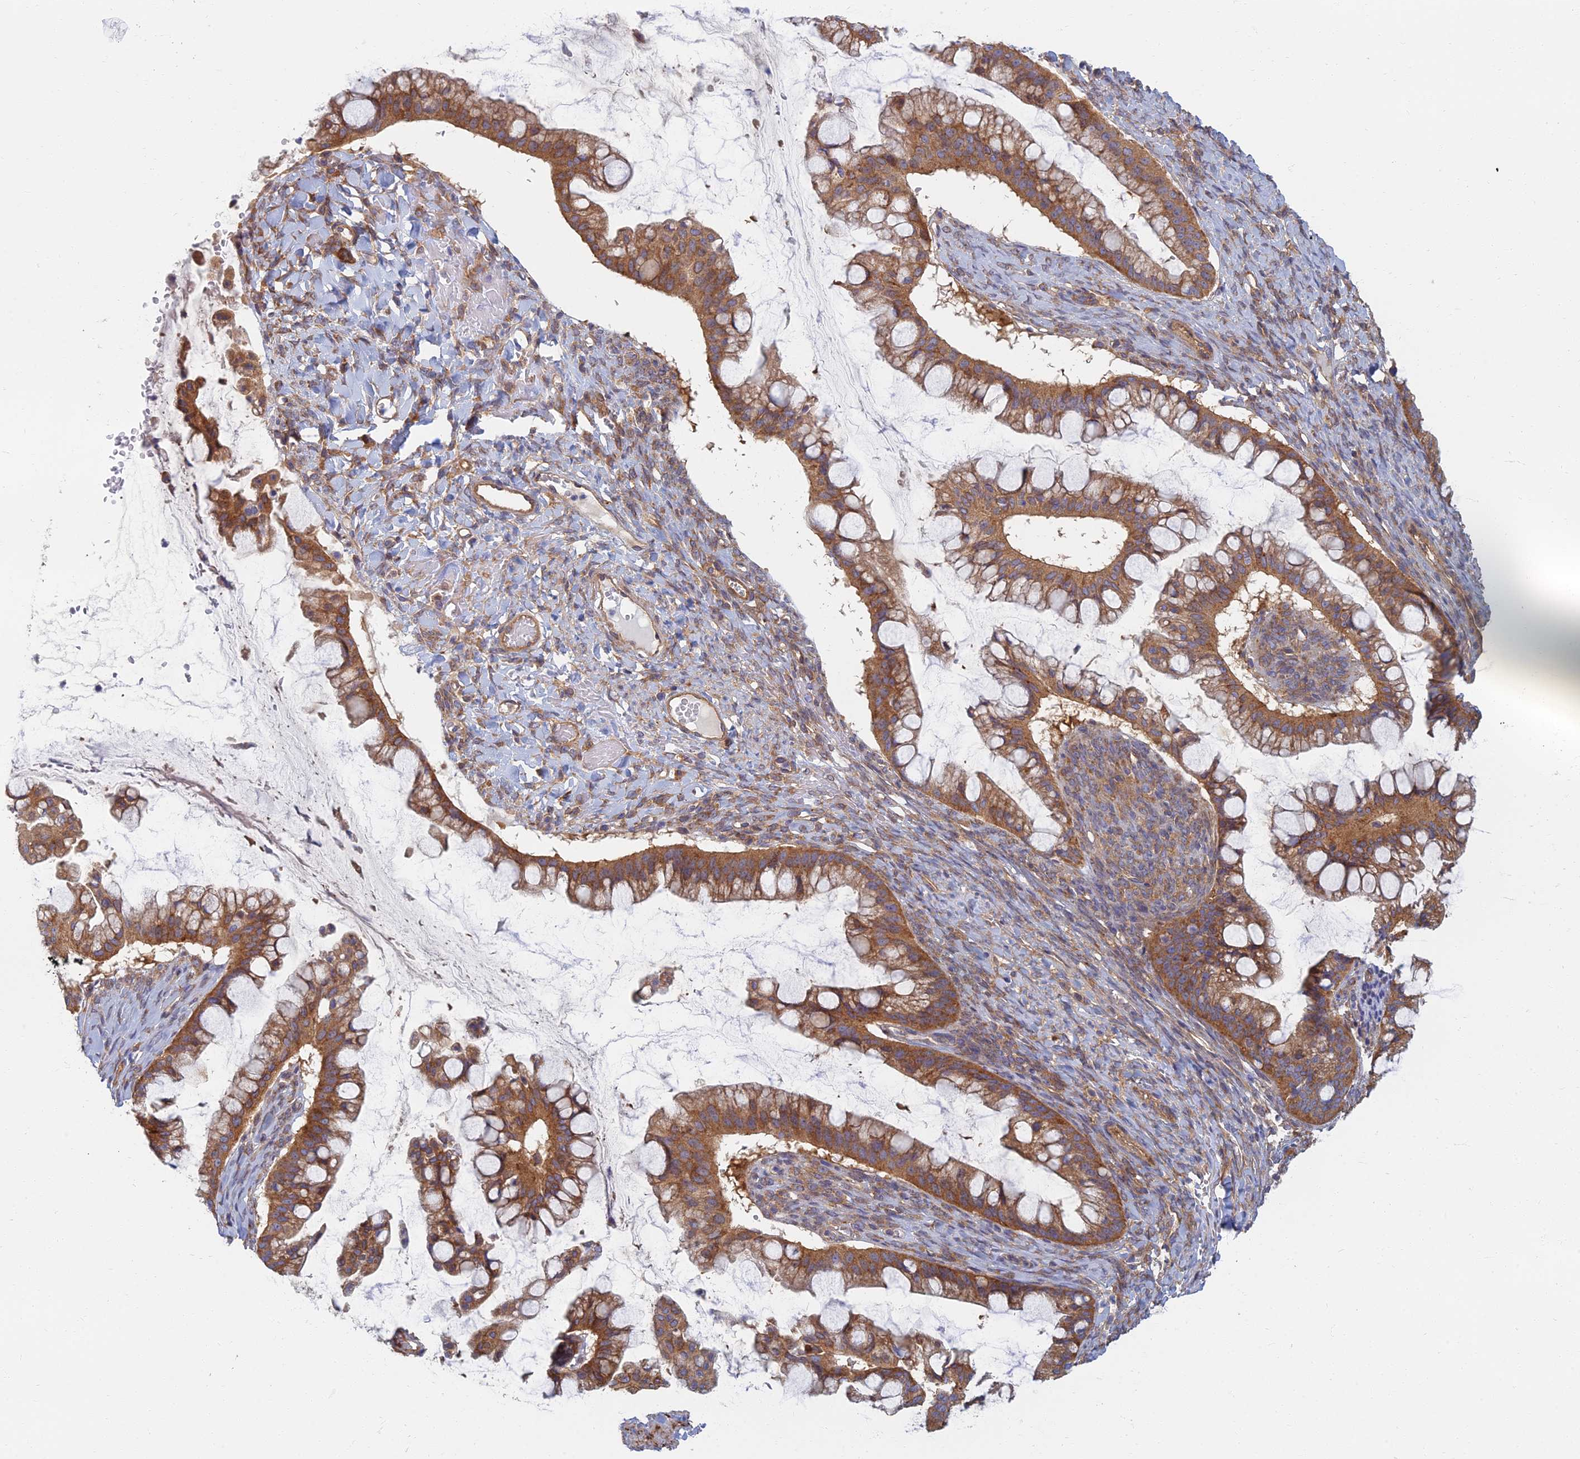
{"staining": {"intensity": "moderate", "quantity": ">75%", "location": "cytoplasmic/membranous"}, "tissue": "ovarian cancer", "cell_type": "Tumor cells", "image_type": "cancer", "snomed": [{"axis": "morphology", "description": "Cystadenocarcinoma, mucinous, NOS"}, {"axis": "topography", "description": "Ovary"}], "caption": "Approximately >75% of tumor cells in human mucinous cystadenocarcinoma (ovarian) reveal moderate cytoplasmic/membranous protein positivity as visualized by brown immunohistochemical staining.", "gene": "RBSN", "patient": {"sex": "female", "age": 73}}